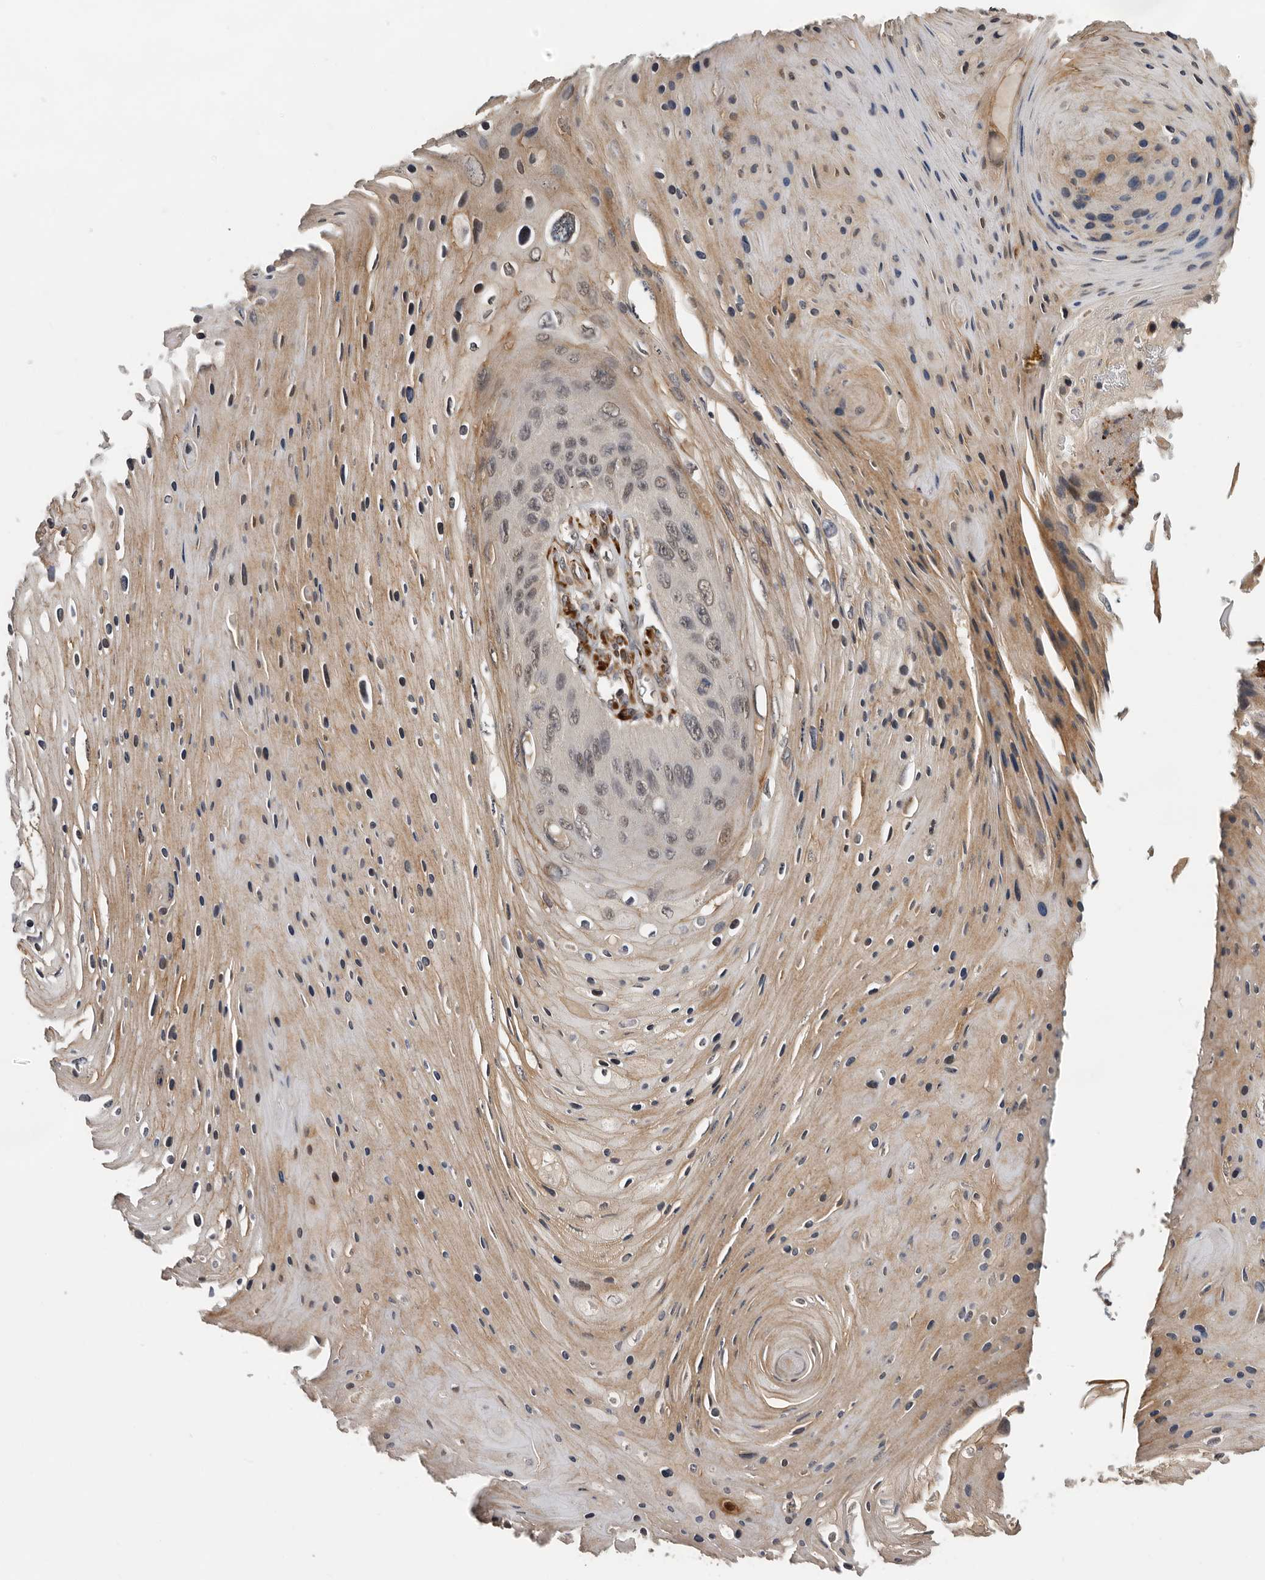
{"staining": {"intensity": "moderate", "quantity": ">75%", "location": "cytoplasmic/membranous,nuclear"}, "tissue": "skin cancer", "cell_type": "Tumor cells", "image_type": "cancer", "snomed": [{"axis": "morphology", "description": "Squamous cell carcinoma, NOS"}, {"axis": "topography", "description": "Skin"}], "caption": "IHC of human skin squamous cell carcinoma exhibits medium levels of moderate cytoplasmic/membranous and nuclear positivity in approximately >75% of tumor cells.", "gene": "HENMT1", "patient": {"sex": "female", "age": 88}}